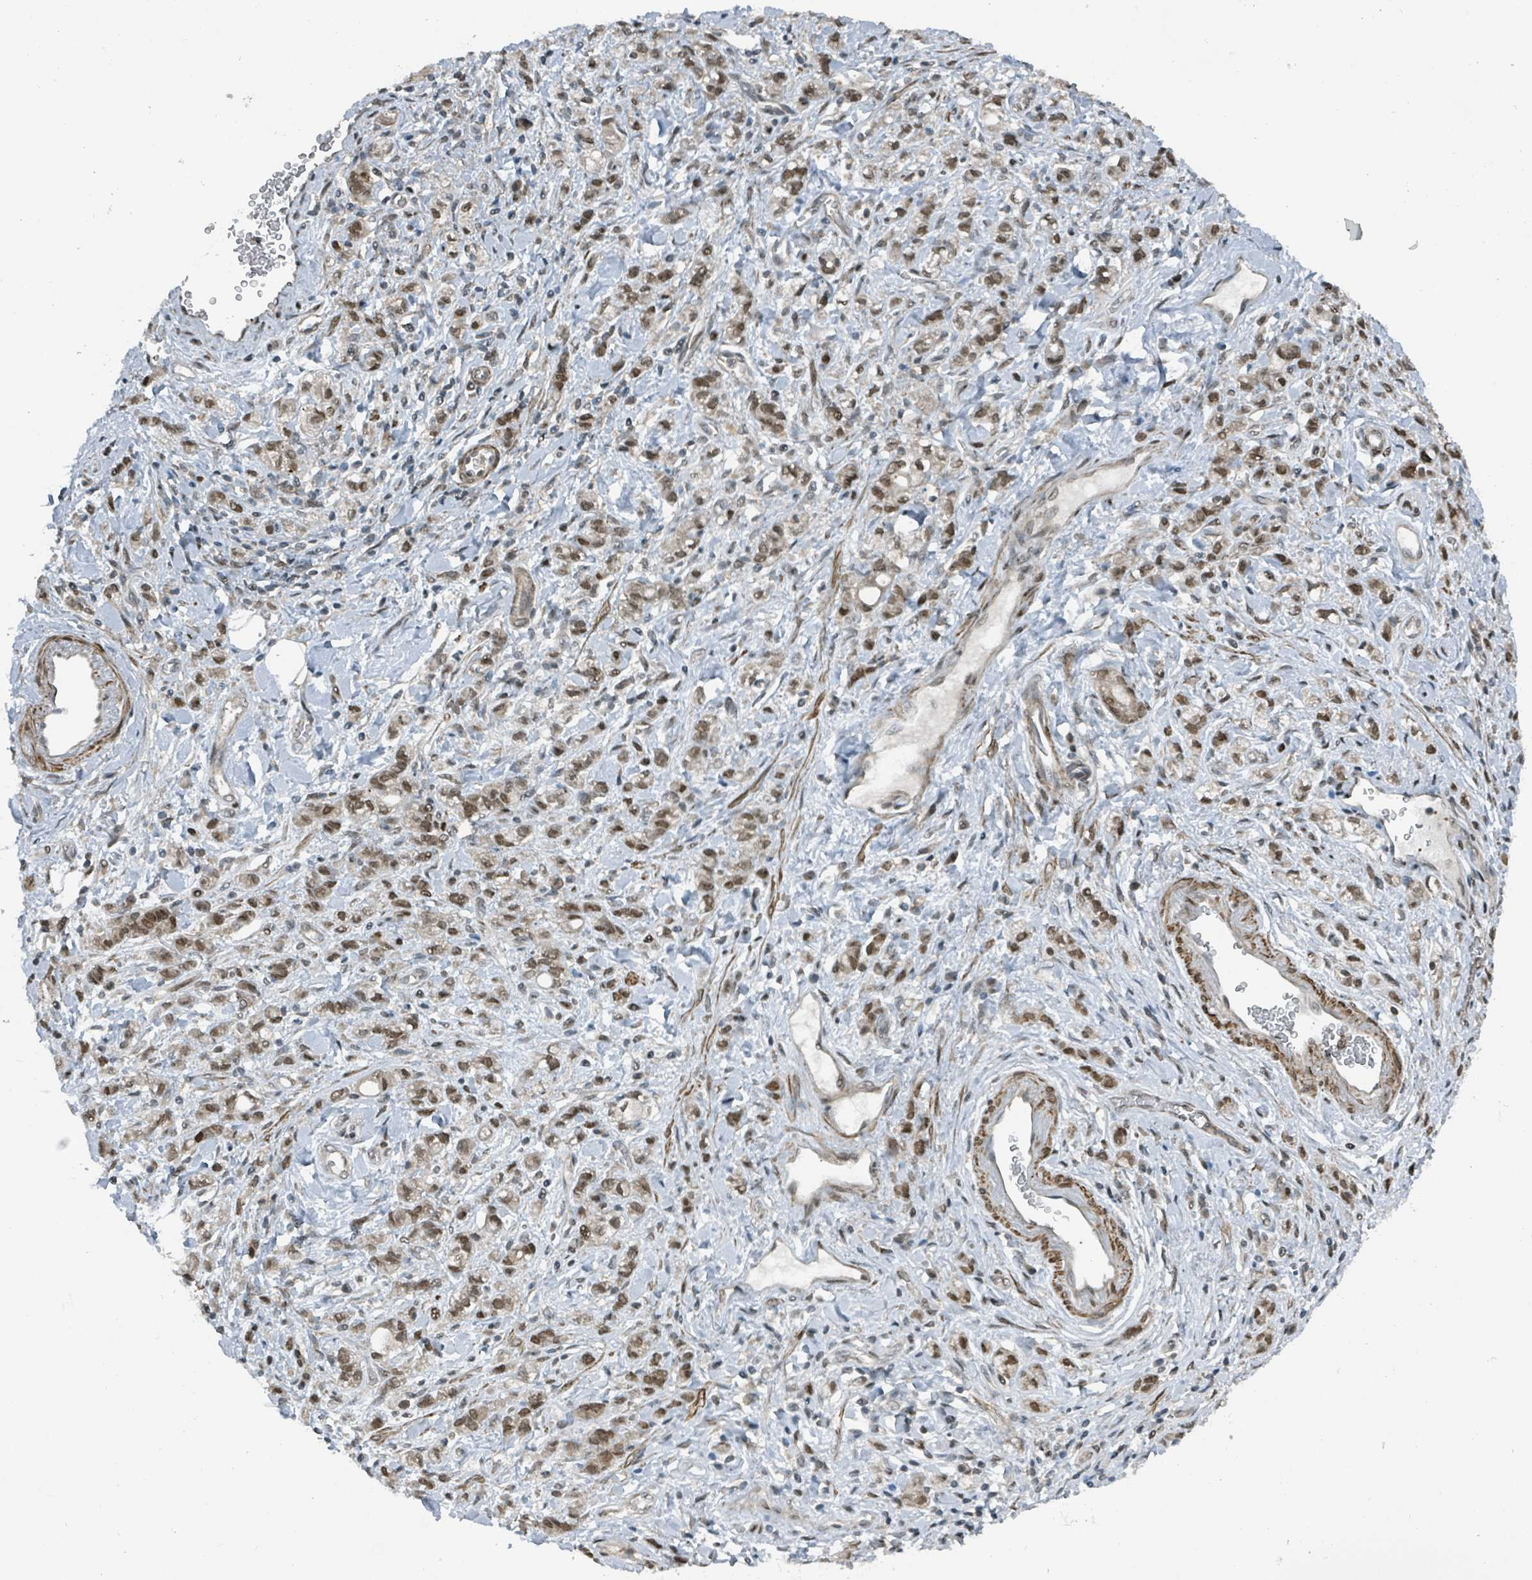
{"staining": {"intensity": "moderate", "quantity": ">75%", "location": "nuclear"}, "tissue": "stomach cancer", "cell_type": "Tumor cells", "image_type": "cancer", "snomed": [{"axis": "morphology", "description": "Adenocarcinoma, NOS"}, {"axis": "topography", "description": "Stomach"}], "caption": "The immunohistochemical stain highlights moderate nuclear expression in tumor cells of stomach cancer (adenocarcinoma) tissue. (DAB (3,3'-diaminobenzidine) = brown stain, brightfield microscopy at high magnification).", "gene": "PHIP", "patient": {"sex": "male", "age": 77}}